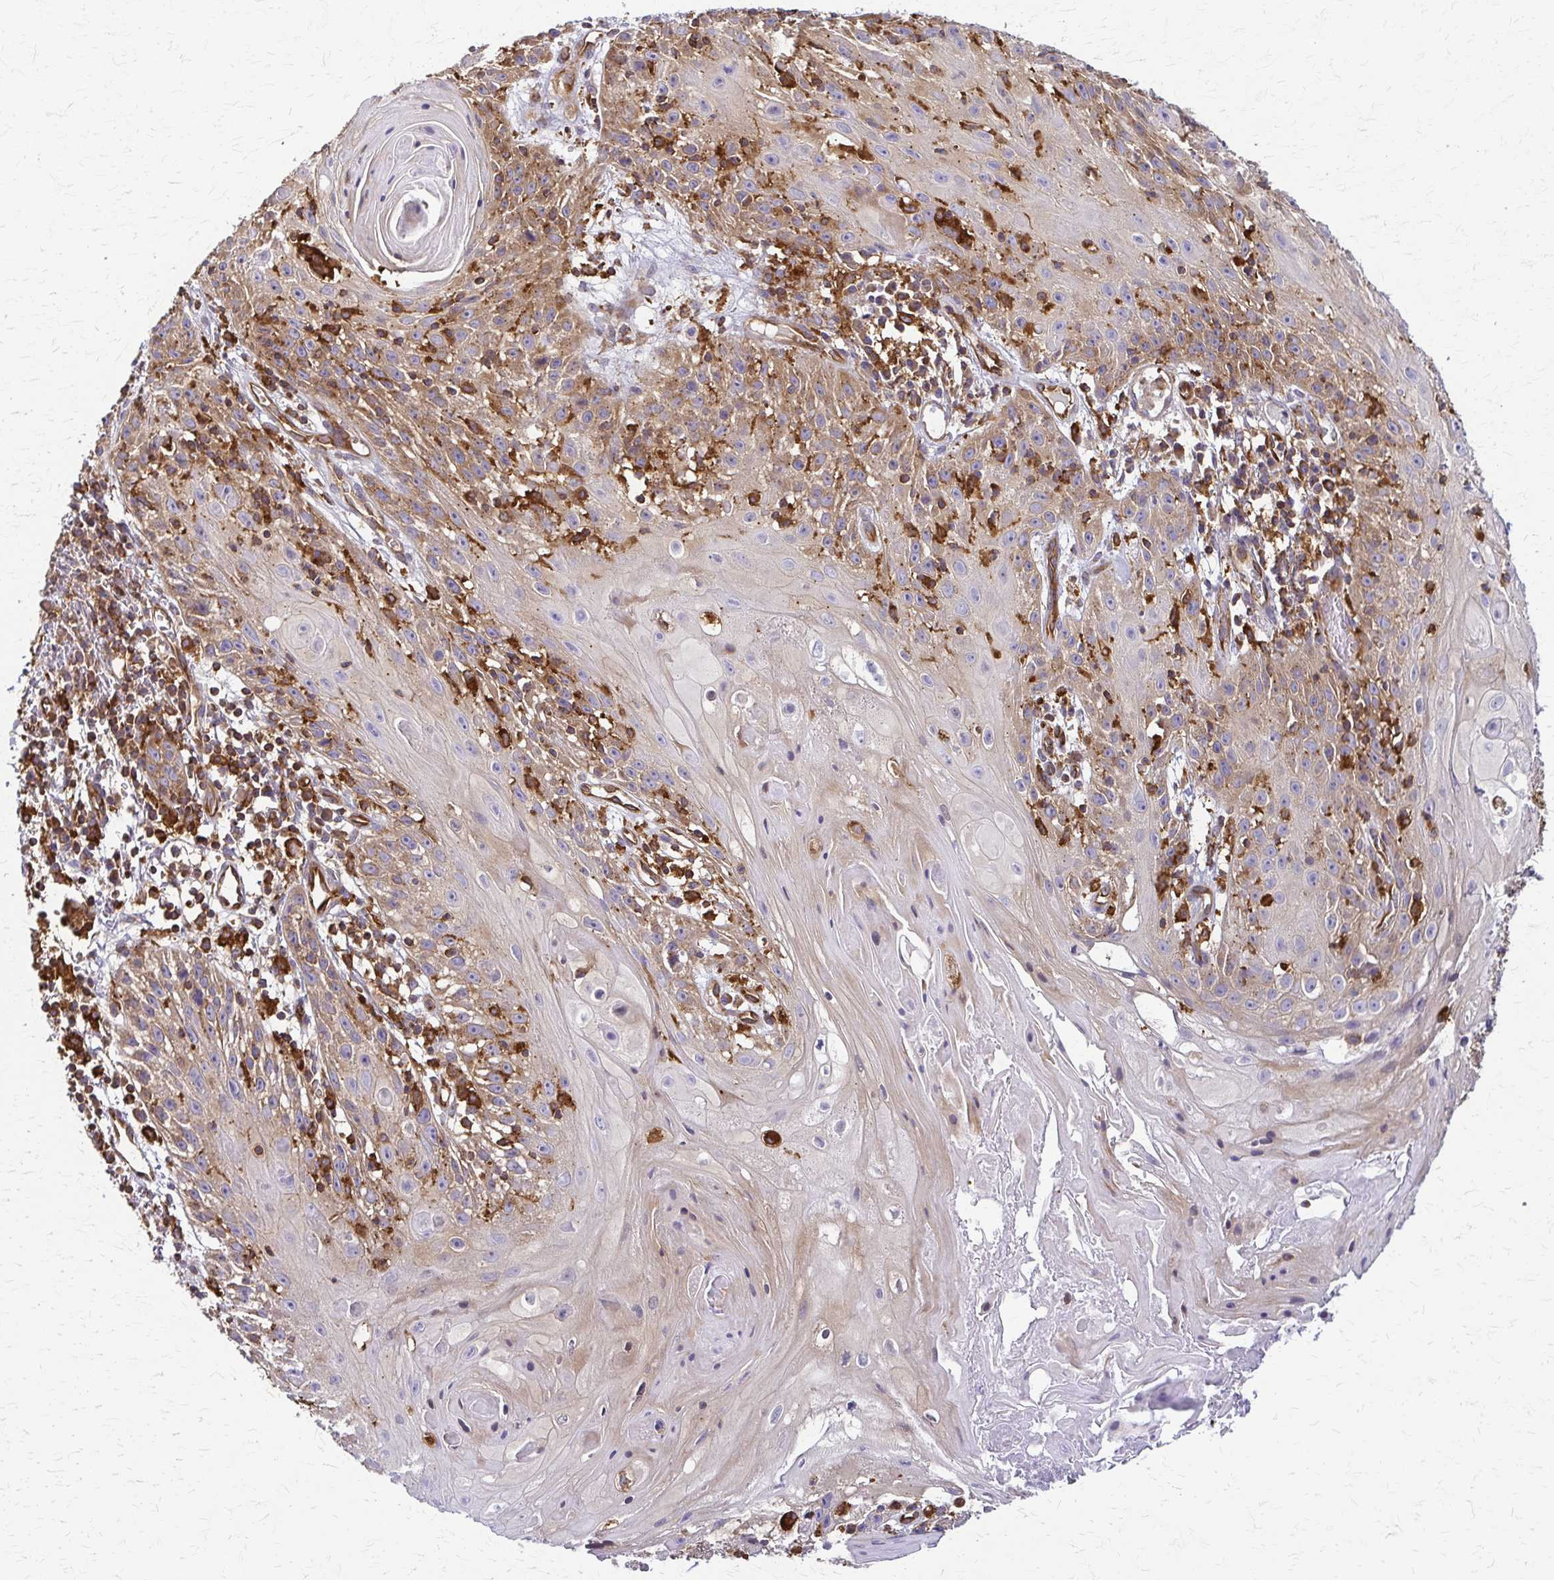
{"staining": {"intensity": "moderate", "quantity": "25%-75%", "location": "cytoplasmic/membranous"}, "tissue": "skin cancer", "cell_type": "Tumor cells", "image_type": "cancer", "snomed": [{"axis": "morphology", "description": "Squamous cell carcinoma, NOS"}, {"axis": "topography", "description": "Skin"}, {"axis": "topography", "description": "Vulva"}], "caption": "Immunohistochemical staining of human skin squamous cell carcinoma shows medium levels of moderate cytoplasmic/membranous protein positivity in approximately 25%-75% of tumor cells.", "gene": "WASF2", "patient": {"sex": "female", "age": 76}}